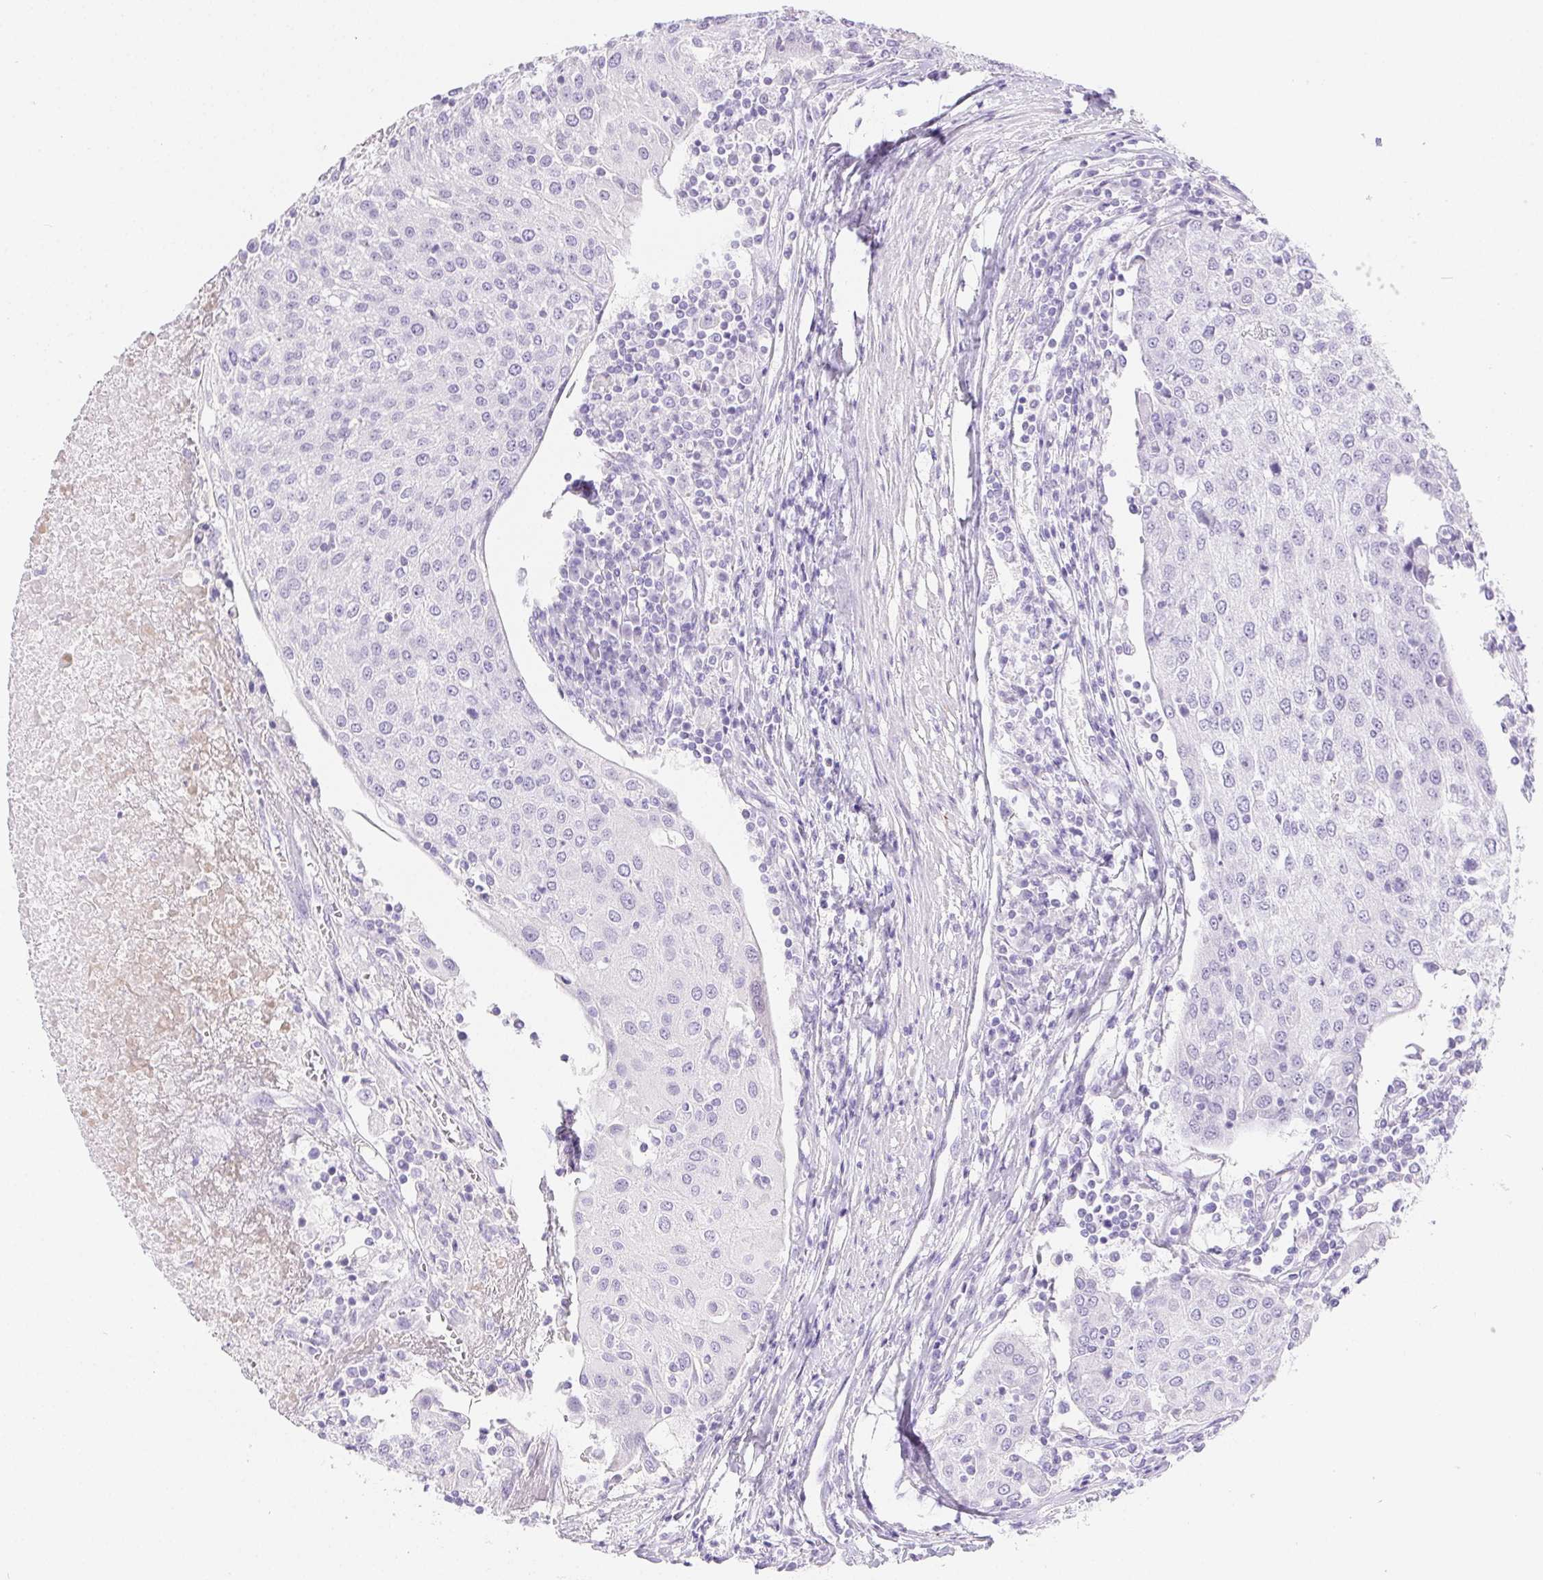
{"staining": {"intensity": "negative", "quantity": "none", "location": "none"}, "tissue": "urothelial cancer", "cell_type": "Tumor cells", "image_type": "cancer", "snomed": [{"axis": "morphology", "description": "Urothelial carcinoma, High grade"}, {"axis": "topography", "description": "Urinary bladder"}], "caption": "Histopathology image shows no significant protein staining in tumor cells of urothelial cancer.", "gene": "PNLIP", "patient": {"sex": "female", "age": 85}}